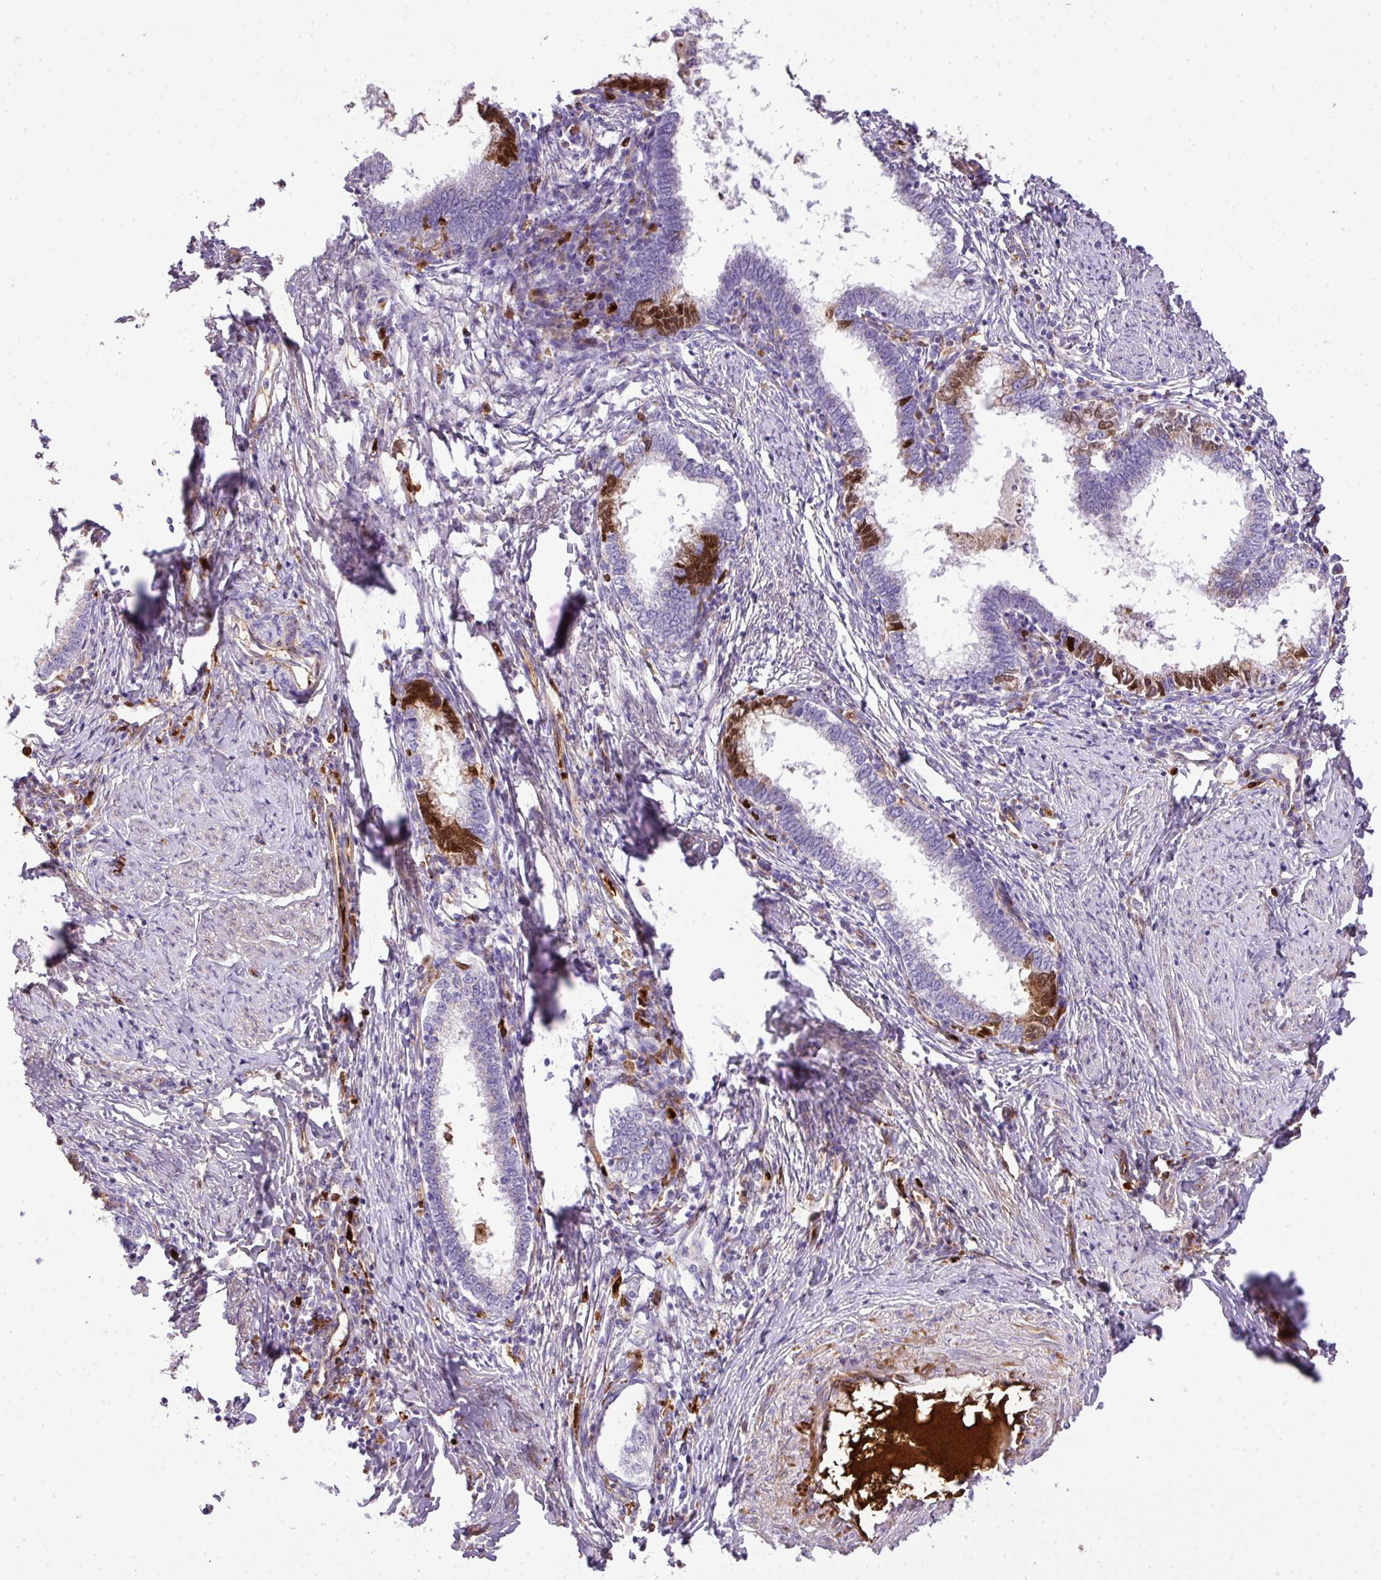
{"staining": {"intensity": "strong", "quantity": "<25%", "location": "cytoplasmic/membranous,nuclear"}, "tissue": "cervical cancer", "cell_type": "Tumor cells", "image_type": "cancer", "snomed": [{"axis": "morphology", "description": "Adenocarcinoma, NOS"}, {"axis": "topography", "description": "Cervix"}], "caption": "Brown immunohistochemical staining in human cervical cancer (adenocarcinoma) shows strong cytoplasmic/membranous and nuclear positivity in about <25% of tumor cells.", "gene": "CTXN2", "patient": {"sex": "female", "age": 36}}